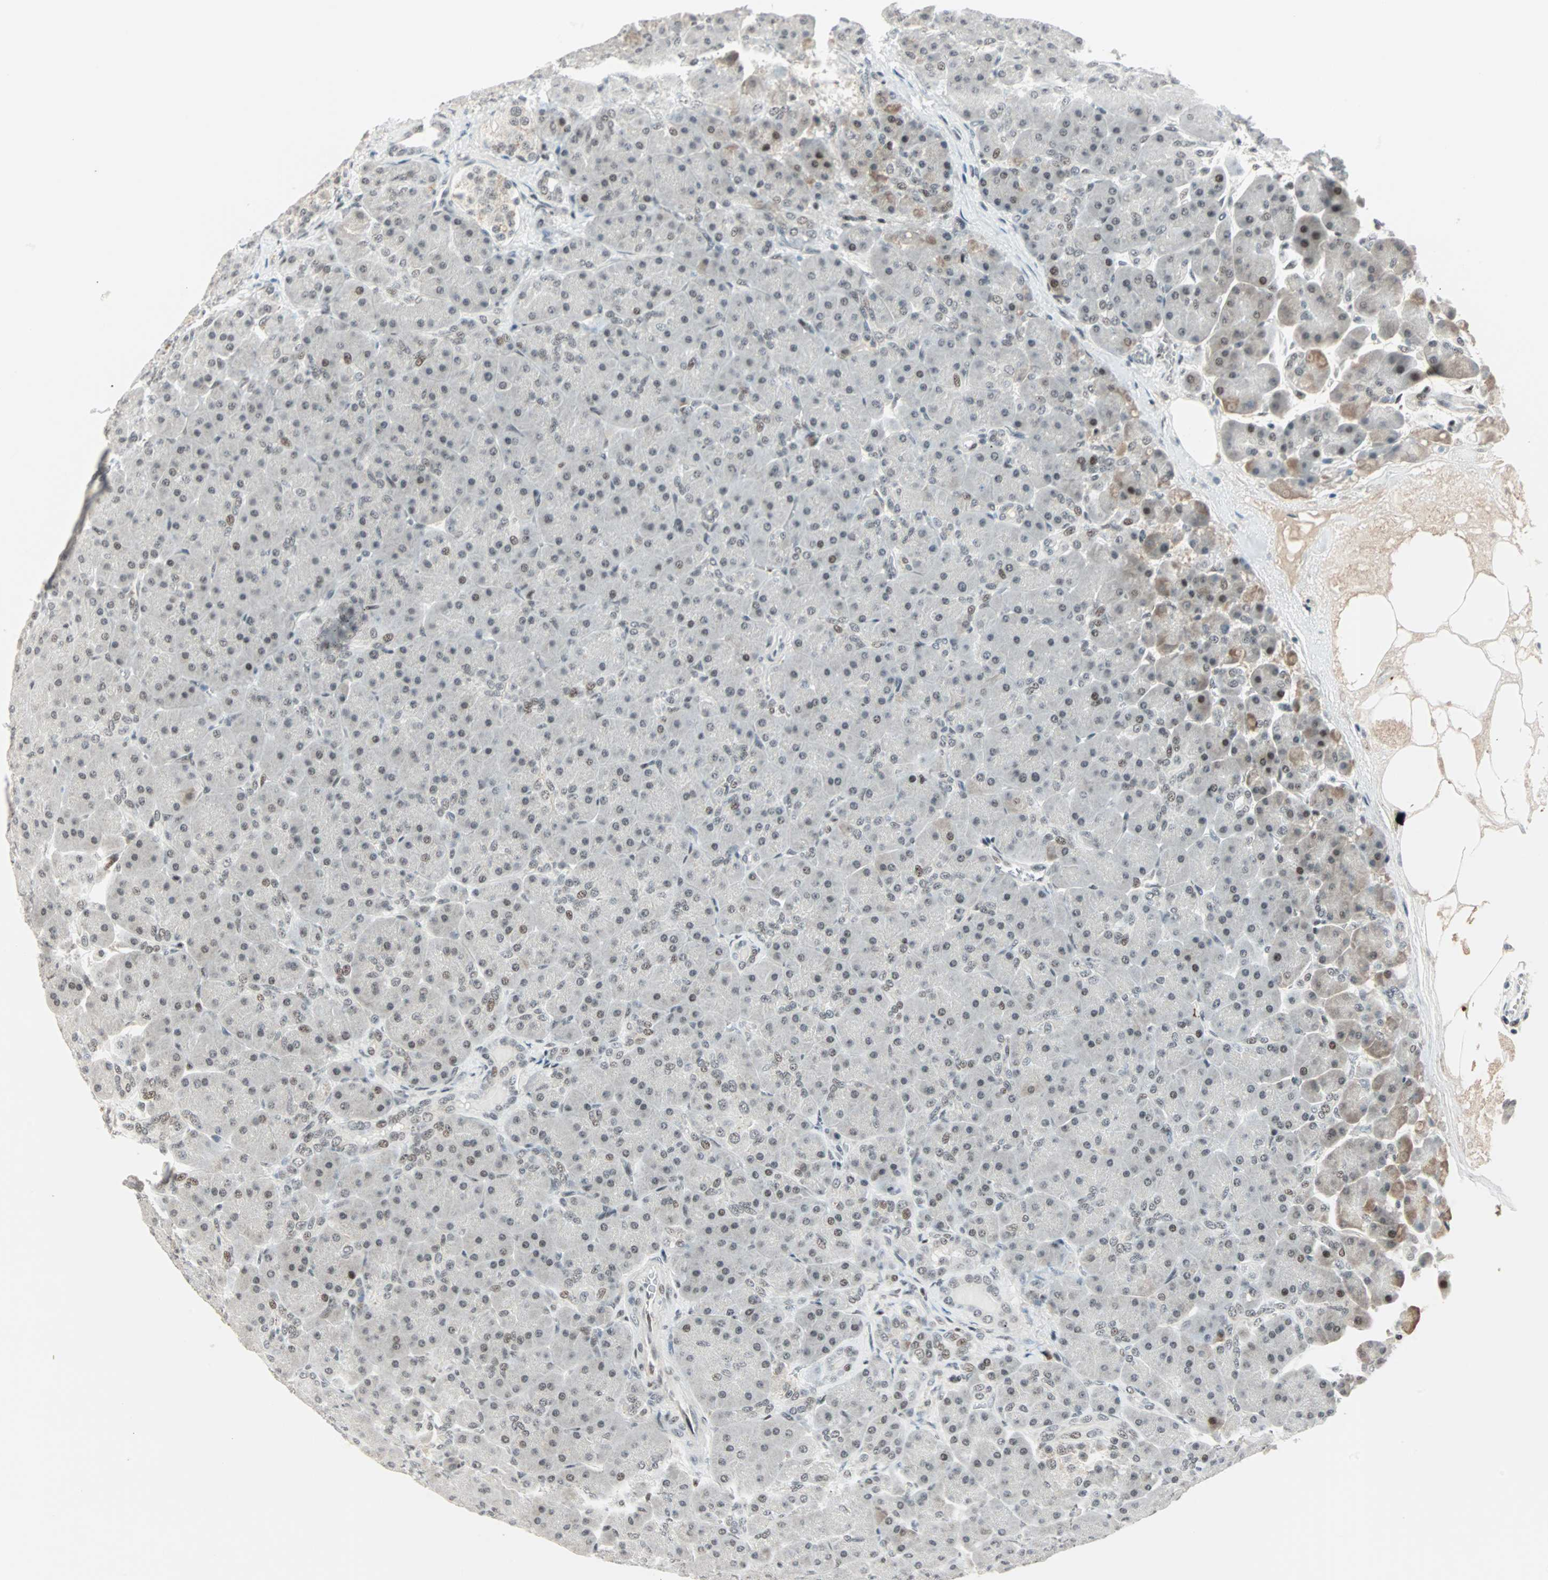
{"staining": {"intensity": "weak", "quantity": "25%-75%", "location": "nuclear"}, "tissue": "pancreas", "cell_type": "Exocrine glandular cells", "image_type": "normal", "snomed": [{"axis": "morphology", "description": "Normal tissue, NOS"}, {"axis": "topography", "description": "Pancreas"}], "caption": "IHC (DAB (3,3'-diaminobenzidine)) staining of normal human pancreas reveals weak nuclear protein staining in approximately 25%-75% of exocrine glandular cells.", "gene": "SIN3A", "patient": {"sex": "male", "age": 66}}